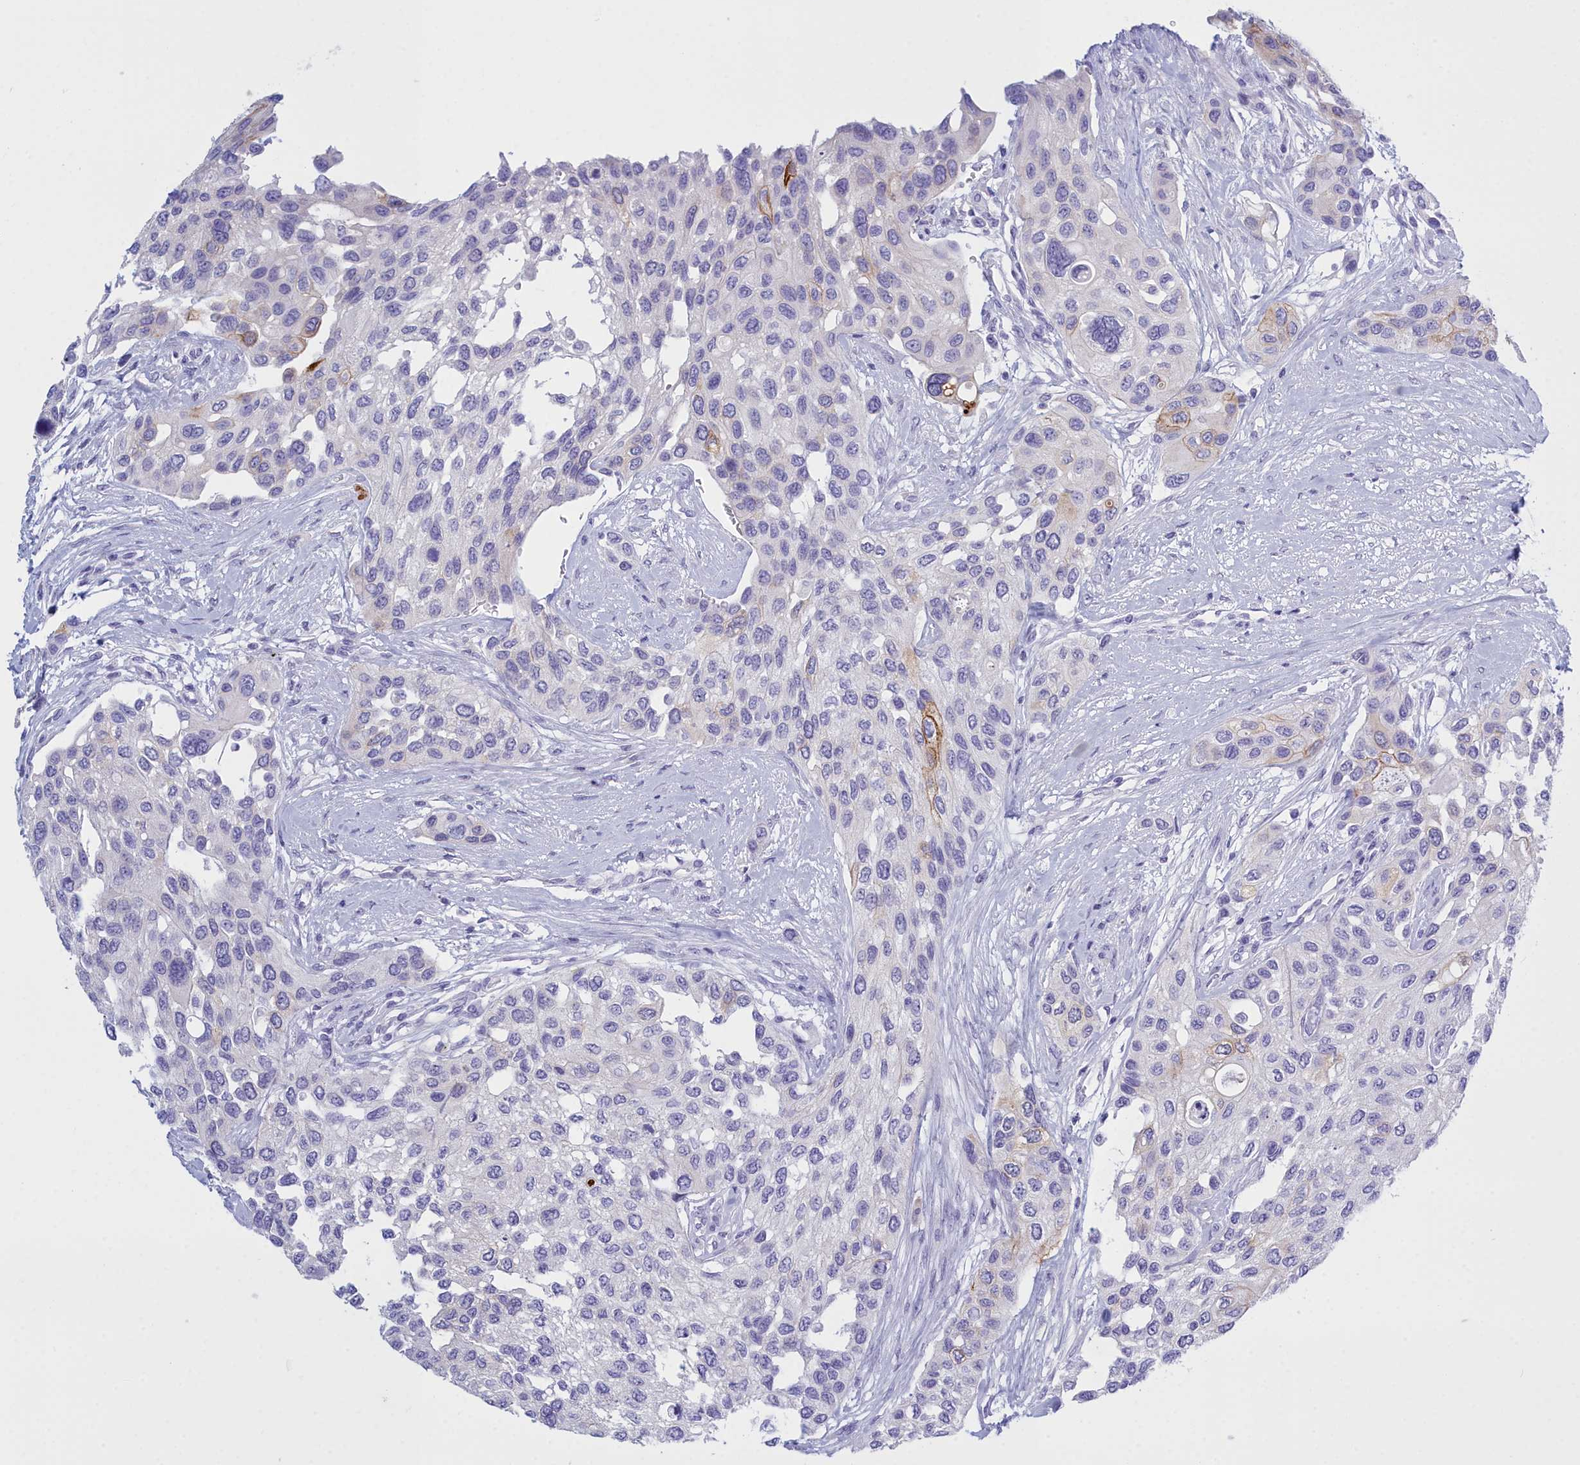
{"staining": {"intensity": "moderate", "quantity": "<25%", "location": "cytoplasmic/membranous"}, "tissue": "urothelial cancer", "cell_type": "Tumor cells", "image_type": "cancer", "snomed": [{"axis": "morphology", "description": "Normal tissue, NOS"}, {"axis": "morphology", "description": "Urothelial carcinoma, High grade"}, {"axis": "topography", "description": "Vascular tissue"}, {"axis": "topography", "description": "Urinary bladder"}], "caption": "The micrograph shows immunohistochemical staining of urothelial cancer. There is moderate cytoplasmic/membranous expression is appreciated in about <25% of tumor cells.", "gene": "TMEM97", "patient": {"sex": "female", "age": 56}}